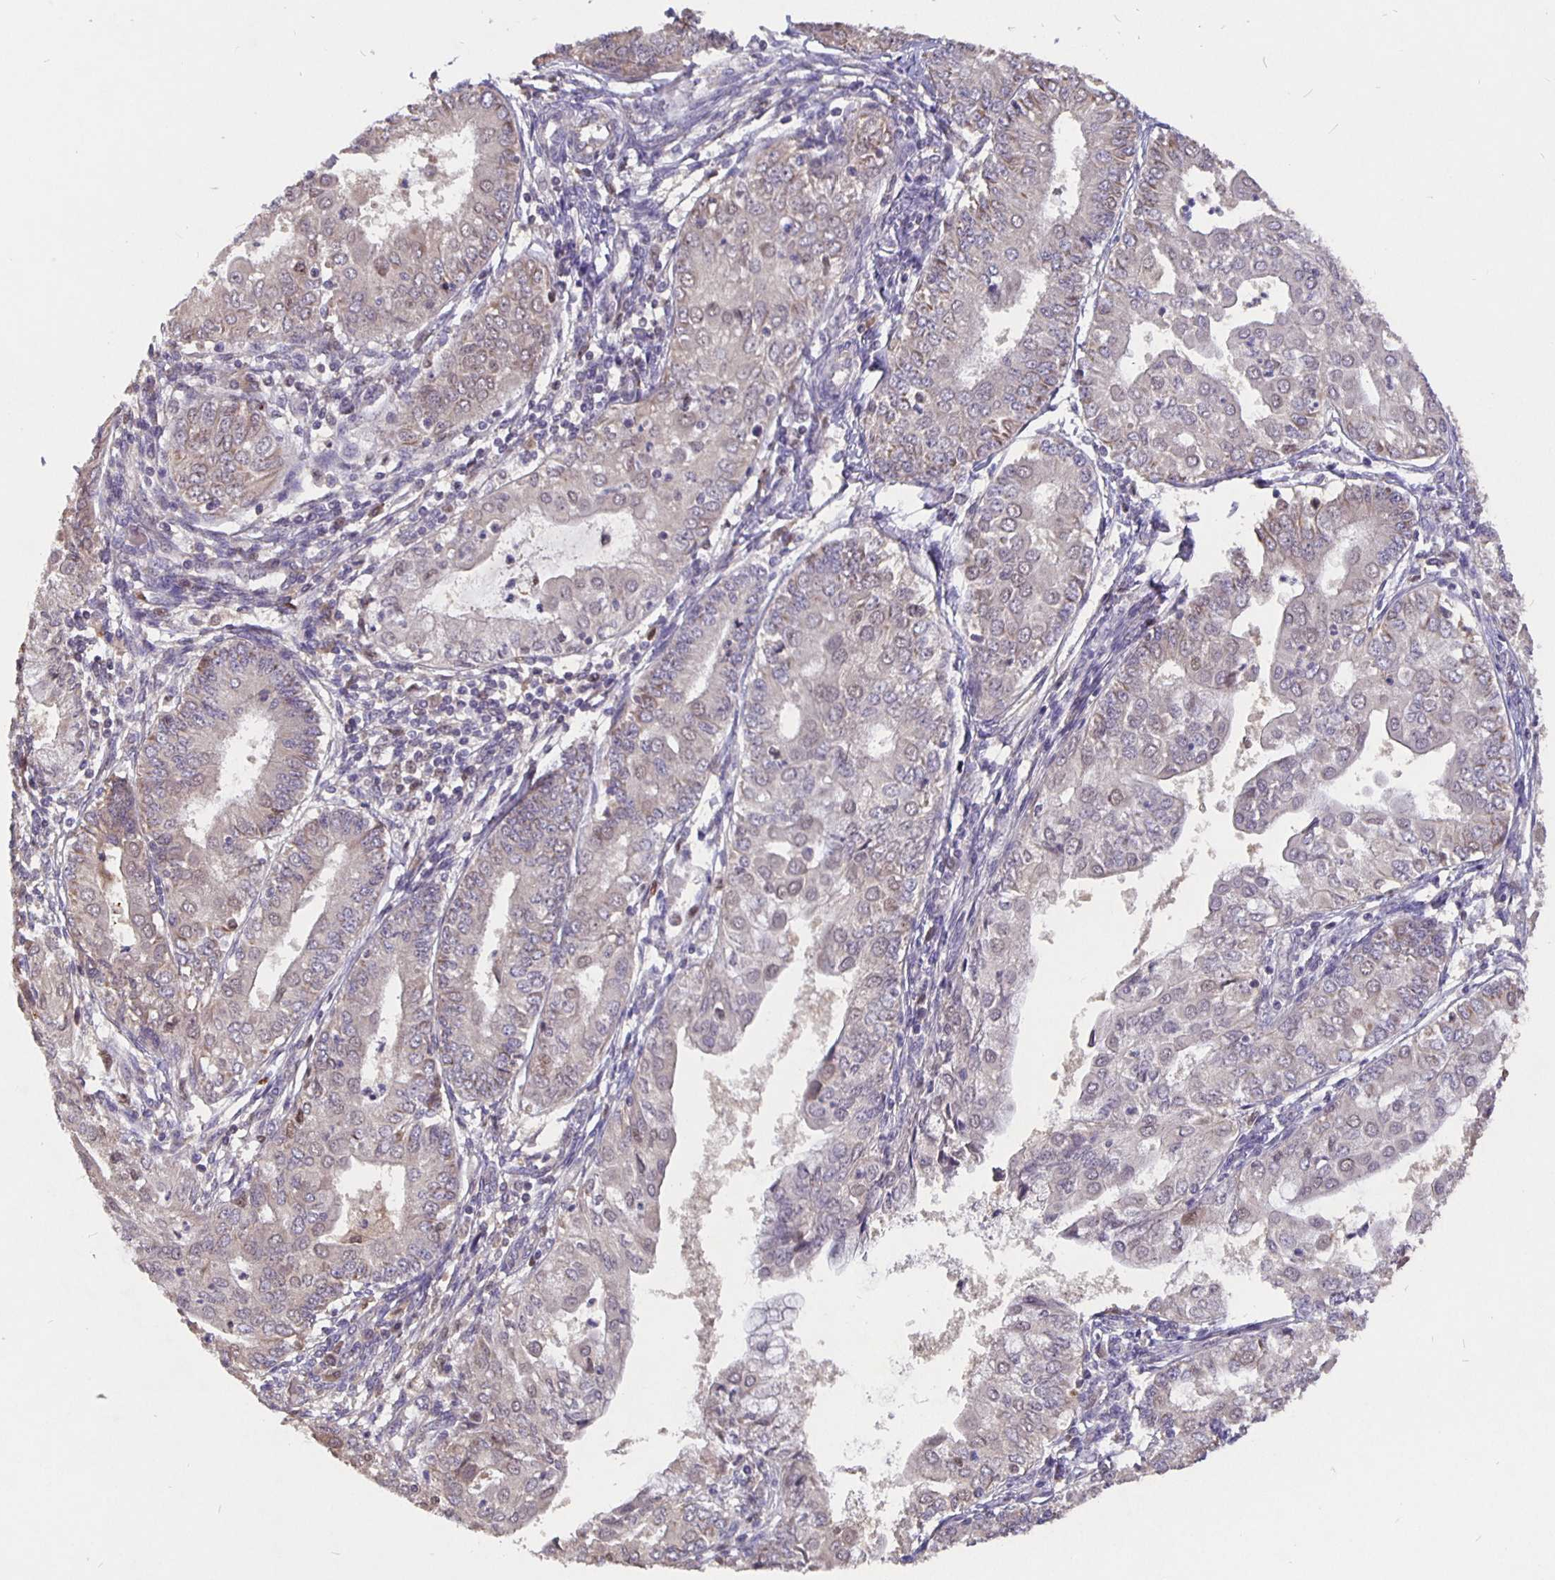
{"staining": {"intensity": "weak", "quantity": "25%-75%", "location": "cytoplasmic/membranous"}, "tissue": "endometrial cancer", "cell_type": "Tumor cells", "image_type": "cancer", "snomed": [{"axis": "morphology", "description": "Adenocarcinoma, NOS"}, {"axis": "topography", "description": "Endometrium"}], "caption": "Tumor cells show low levels of weak cytoplasmic/membranous expression in approximately 25%-75% of cells in human endometrial cancer (adenocarcinoma). Nuclei are stained in blue.", "gene": "NOG", "patient": {"sex": "female", "age": 68}}